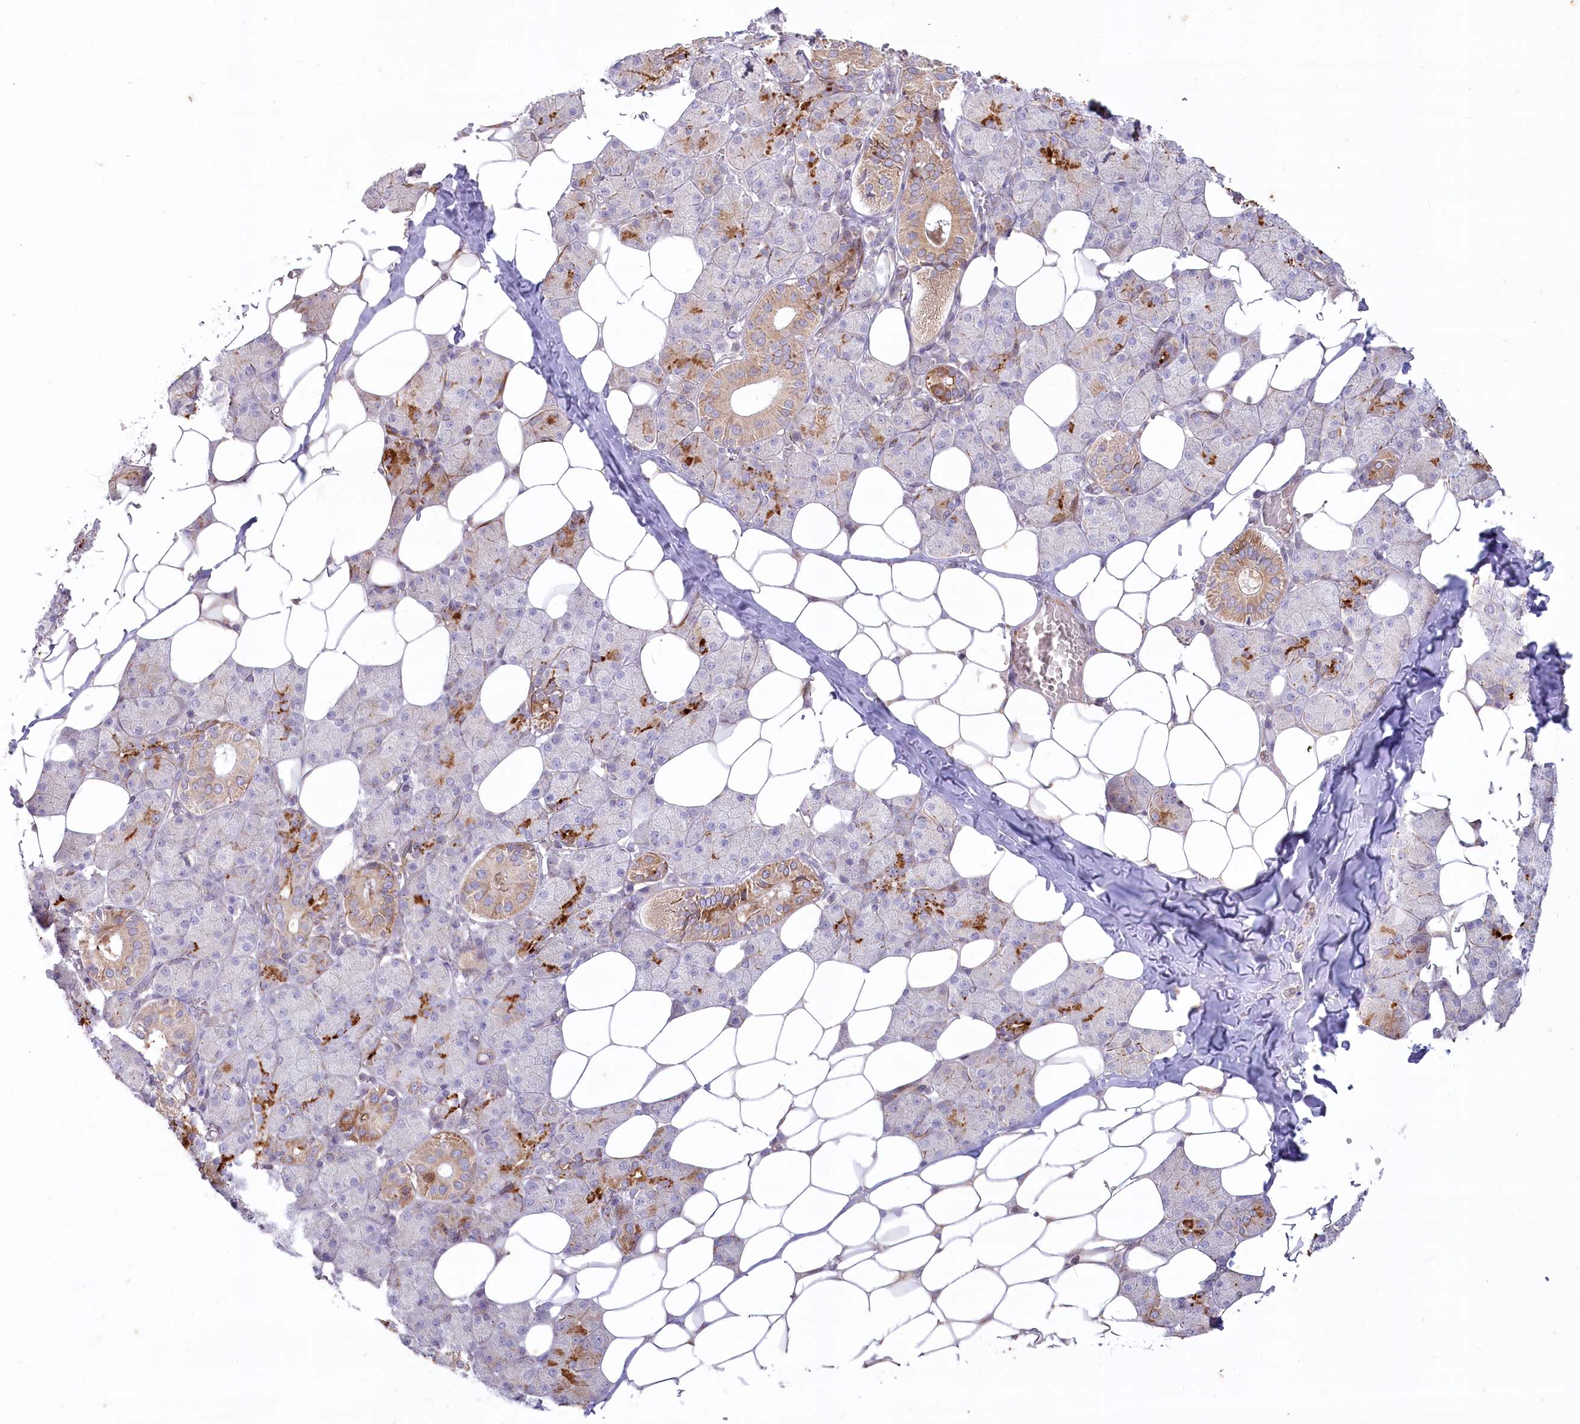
{"staining": {"intensity": "strong", "quantity": "<25%", "location": "cytoplasmic/membranous"}, "tissue": "salivary gland", "cell_type": "Glandular cells", "image_type": "normal", "snomed": [{"axis": "morphology", "description": "Normal tissue, NOS"}, {"axis": "topography", "description": "Salivary gland"}], "caption": "Immunohistochemical staining of benign salivary gland shows <25% levels of strong cytoplasmic/membranous protein expression in about <25% of glandular cells.", "gene": "MTG1", "patient": {"sex": "female", "age": 33}}